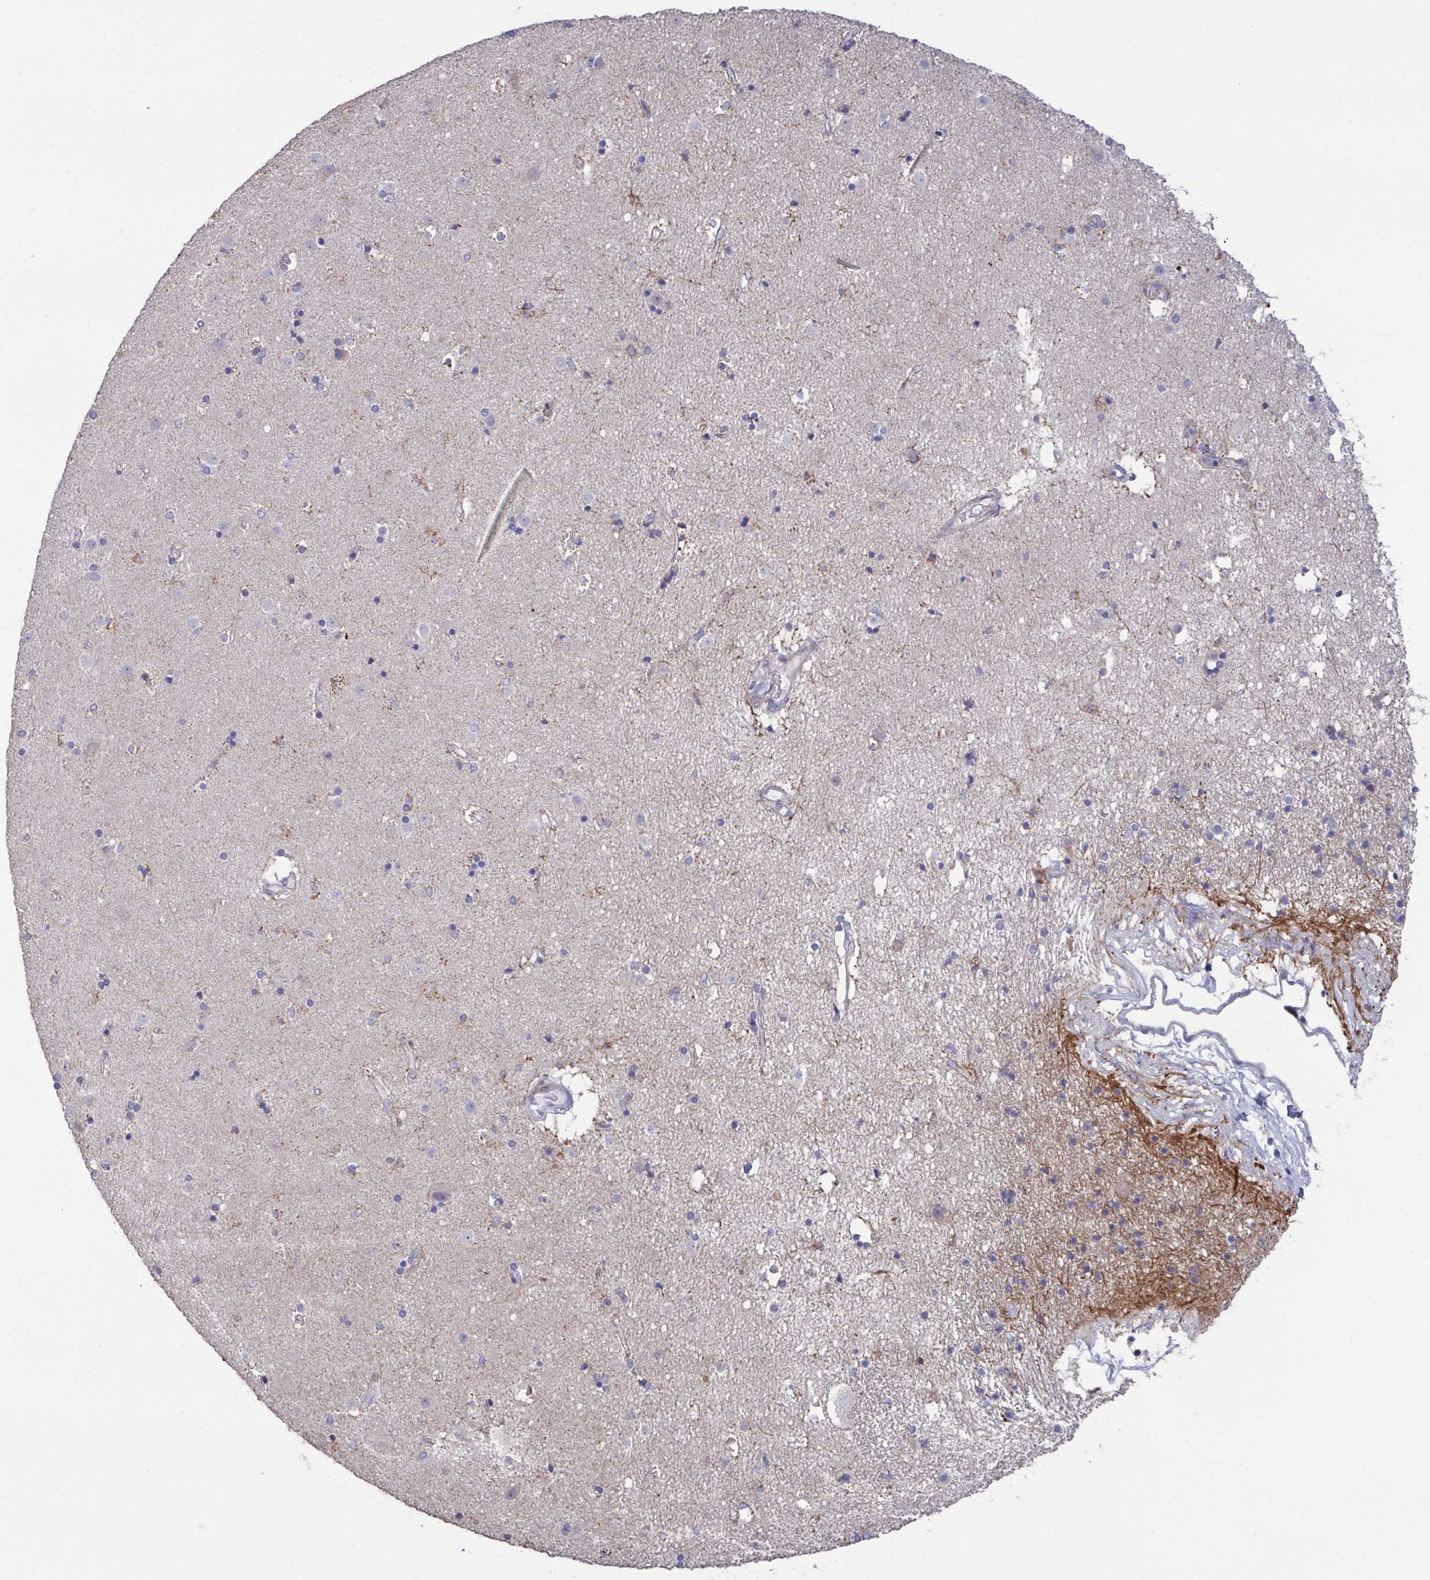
{"staining": {"intensity": "negative", "quantity": "none", "location": "none"}, "tissue": "caudate", "cell_type": "Glial cells", "image_type": "normal", "snomed": [{"axis": "morphology", "description": "Normal tissue, NOS"}, {"axis": "topography", "description": "Lateral ventricle wall"}], "caption": "High magnification brightfield microscopy of unremarkable caudate stained with DAB (brown) and counterstained with hematoxylin (blue): glial cells show no significant staining. The staining is performed using DAB (3,3'-diaminobenzidine) brown chromogen with nuclei counter-stained in using hematoxylin.", "gene": "GLDC", "patient": {"sex": "female", "age": 71}}